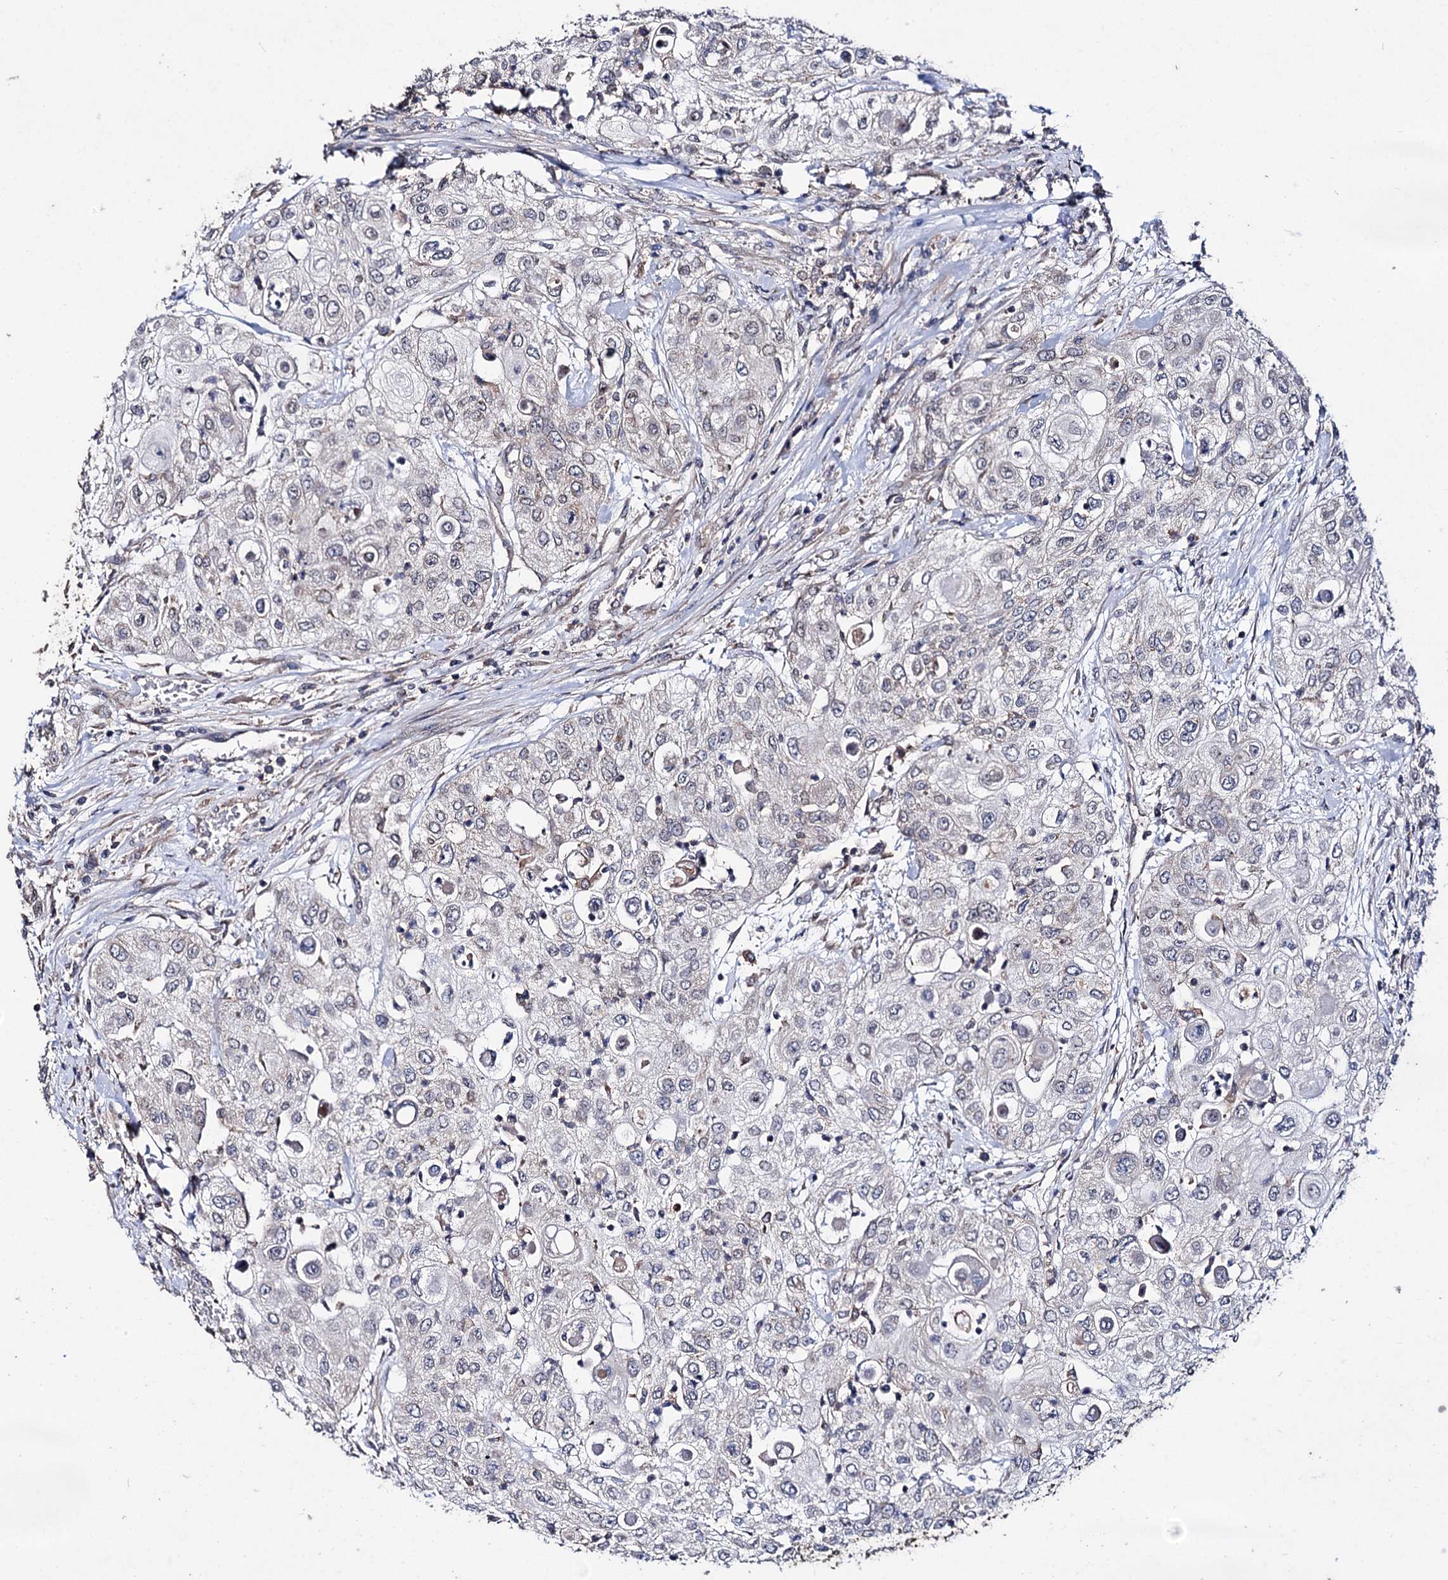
{"staining": {"intensity": "negative", "quantity": "none", "location": "none"}, "tissue": "urothelial cancer", "cell_type": "Tumor cells", "image_type": "cancer", "snomed": [{"axis": "morphology", "description": "Urothelial carcinoma, High grade"}, {"axis": "topography", "description": "Urinary bladder"}], "caption": "Tumor cells are negative for protein expression in human urothelial cancer.", "gene": "CLPB", "patient": {"sex": "female", "age": 79}}